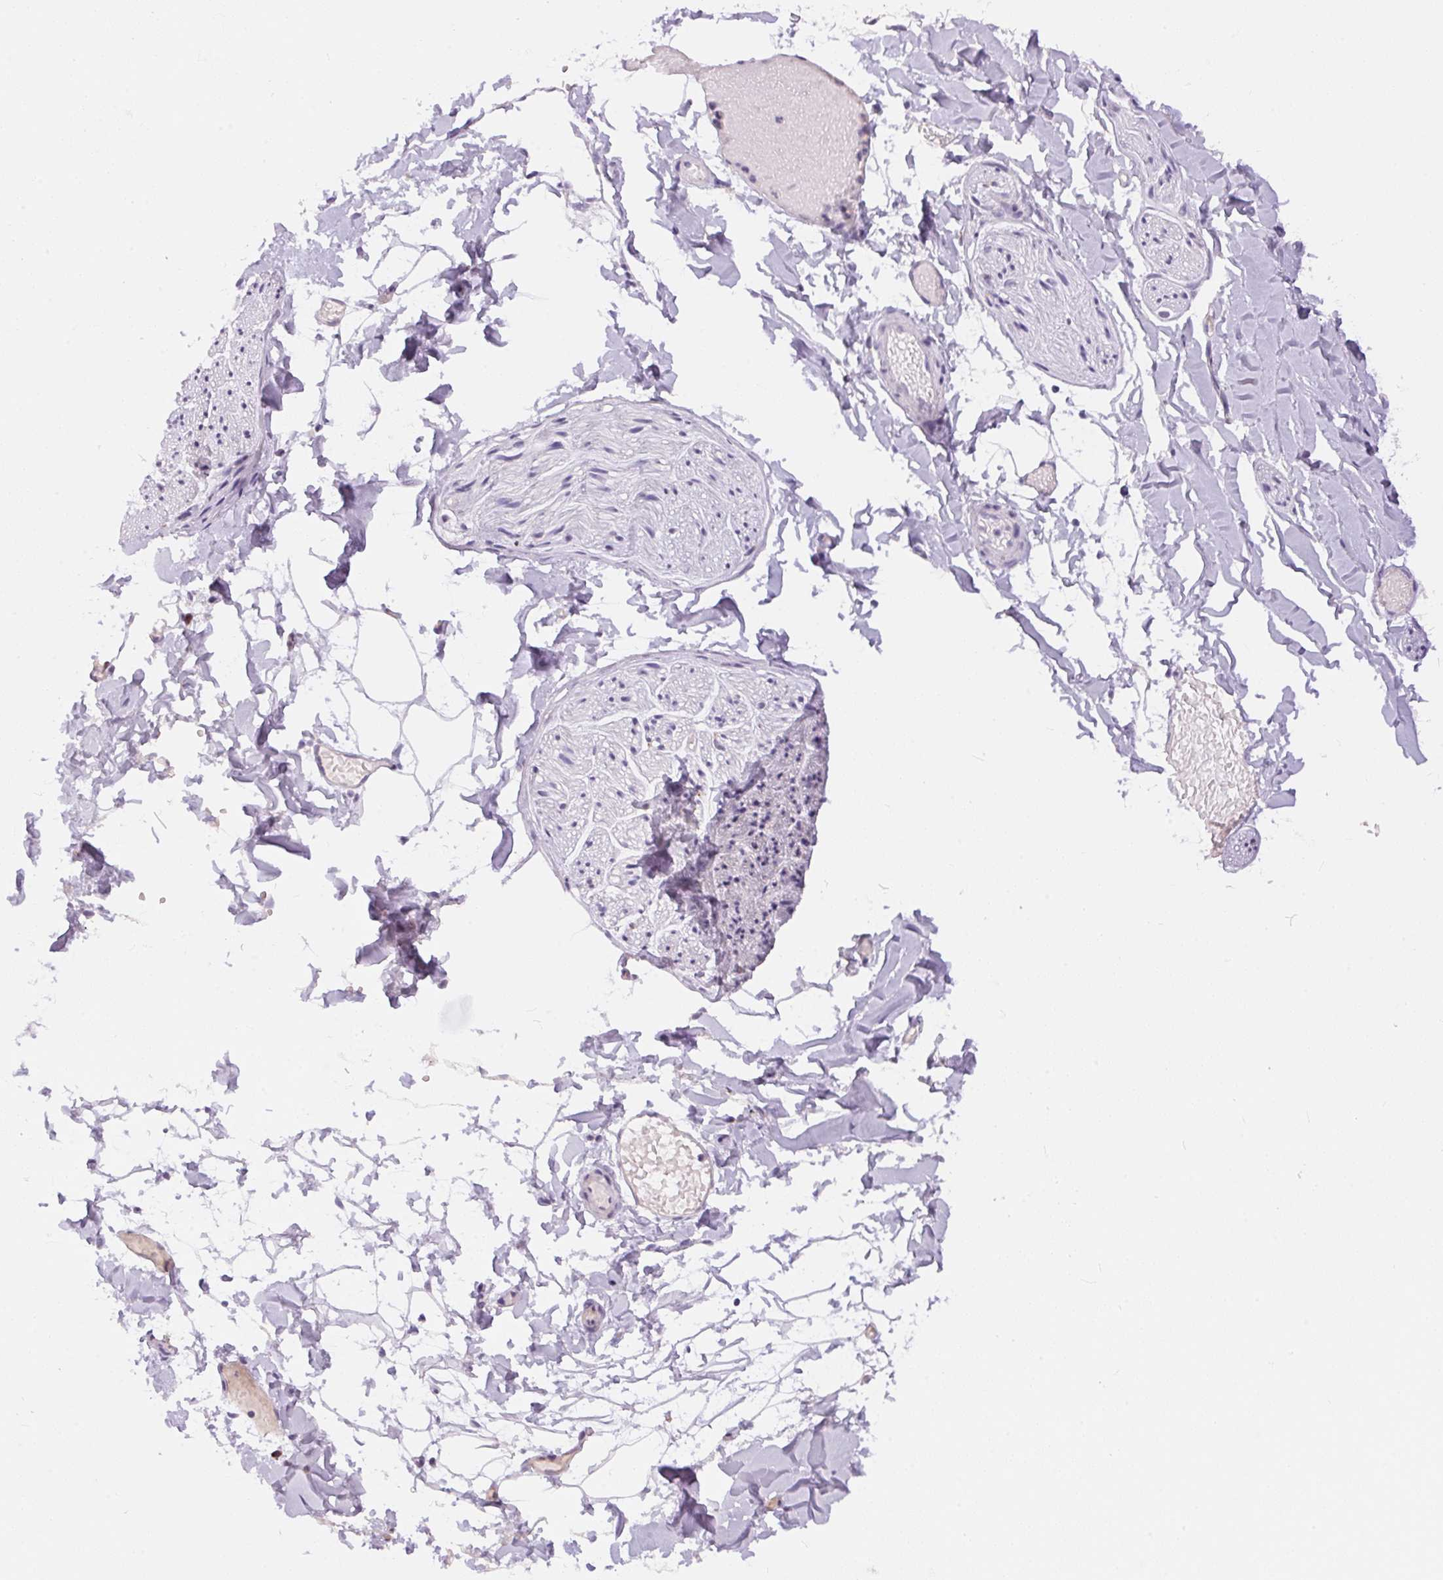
{"staining": {"intensity": "negative", "quantity": "none", "location": "none"}, "tissue": "adipose tissue", "cell_type": "Adipocytes", "image_type": "normal", "snomed": [{"axis": "morphology", "description": "Normal tissue, NOS"}, {"axis": "topography", "description": "Gallbladder"}, {"axis": "topography", "description": "Peripheral nerve tissue"}], "caption": "DAB (3,3'-diaminobenzidine) immunohistochemical staining of benign adipose tissue exhibits no significant staining in adipocytes.", "gene": "PNLIPRP3", "patient": {"sex": "female", "age": 45}}